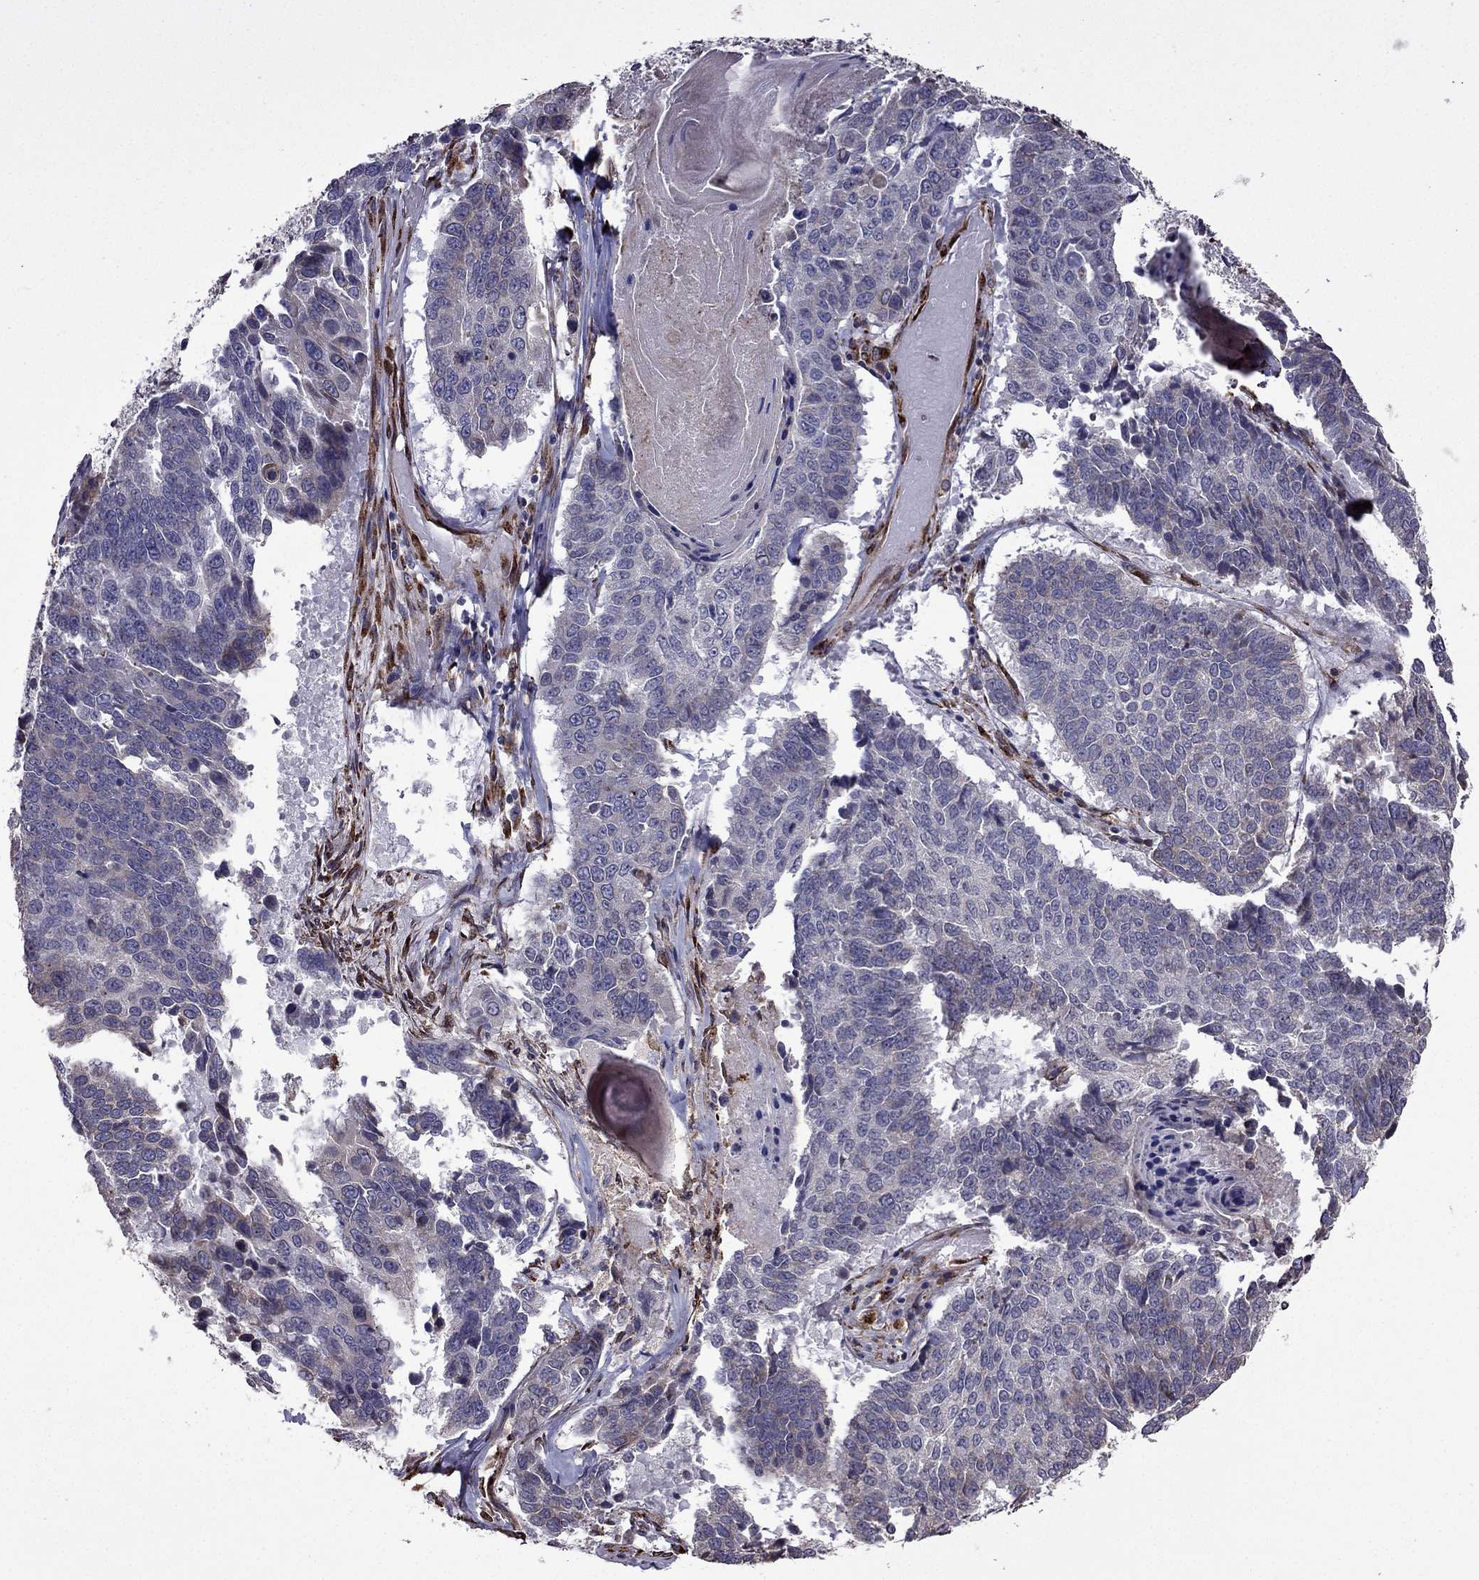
{"staining": {"intensity": "weak", "quantity": "<25%", "location": "cytoplasmic/membranous"}, "tissue": "lung cancer", "cell_type": "Tumor cells", "image_type": "cancer", "snomed": [{"axis": "morphology", "description": "Squamous cell carcinoma, NOS"}, {"axis": "topography", "description": "Lung"}], "caption": "A high-resolution micrograph shows immunohistochemistry (IHC) staining of lung cancer, which displays no significant staining in tumor cells. (Brightfield microscopy of DAB immunohistochemistry at high magnification).", "gene": "IKBIP", "patient": {"sex": "male", "age": 73}}